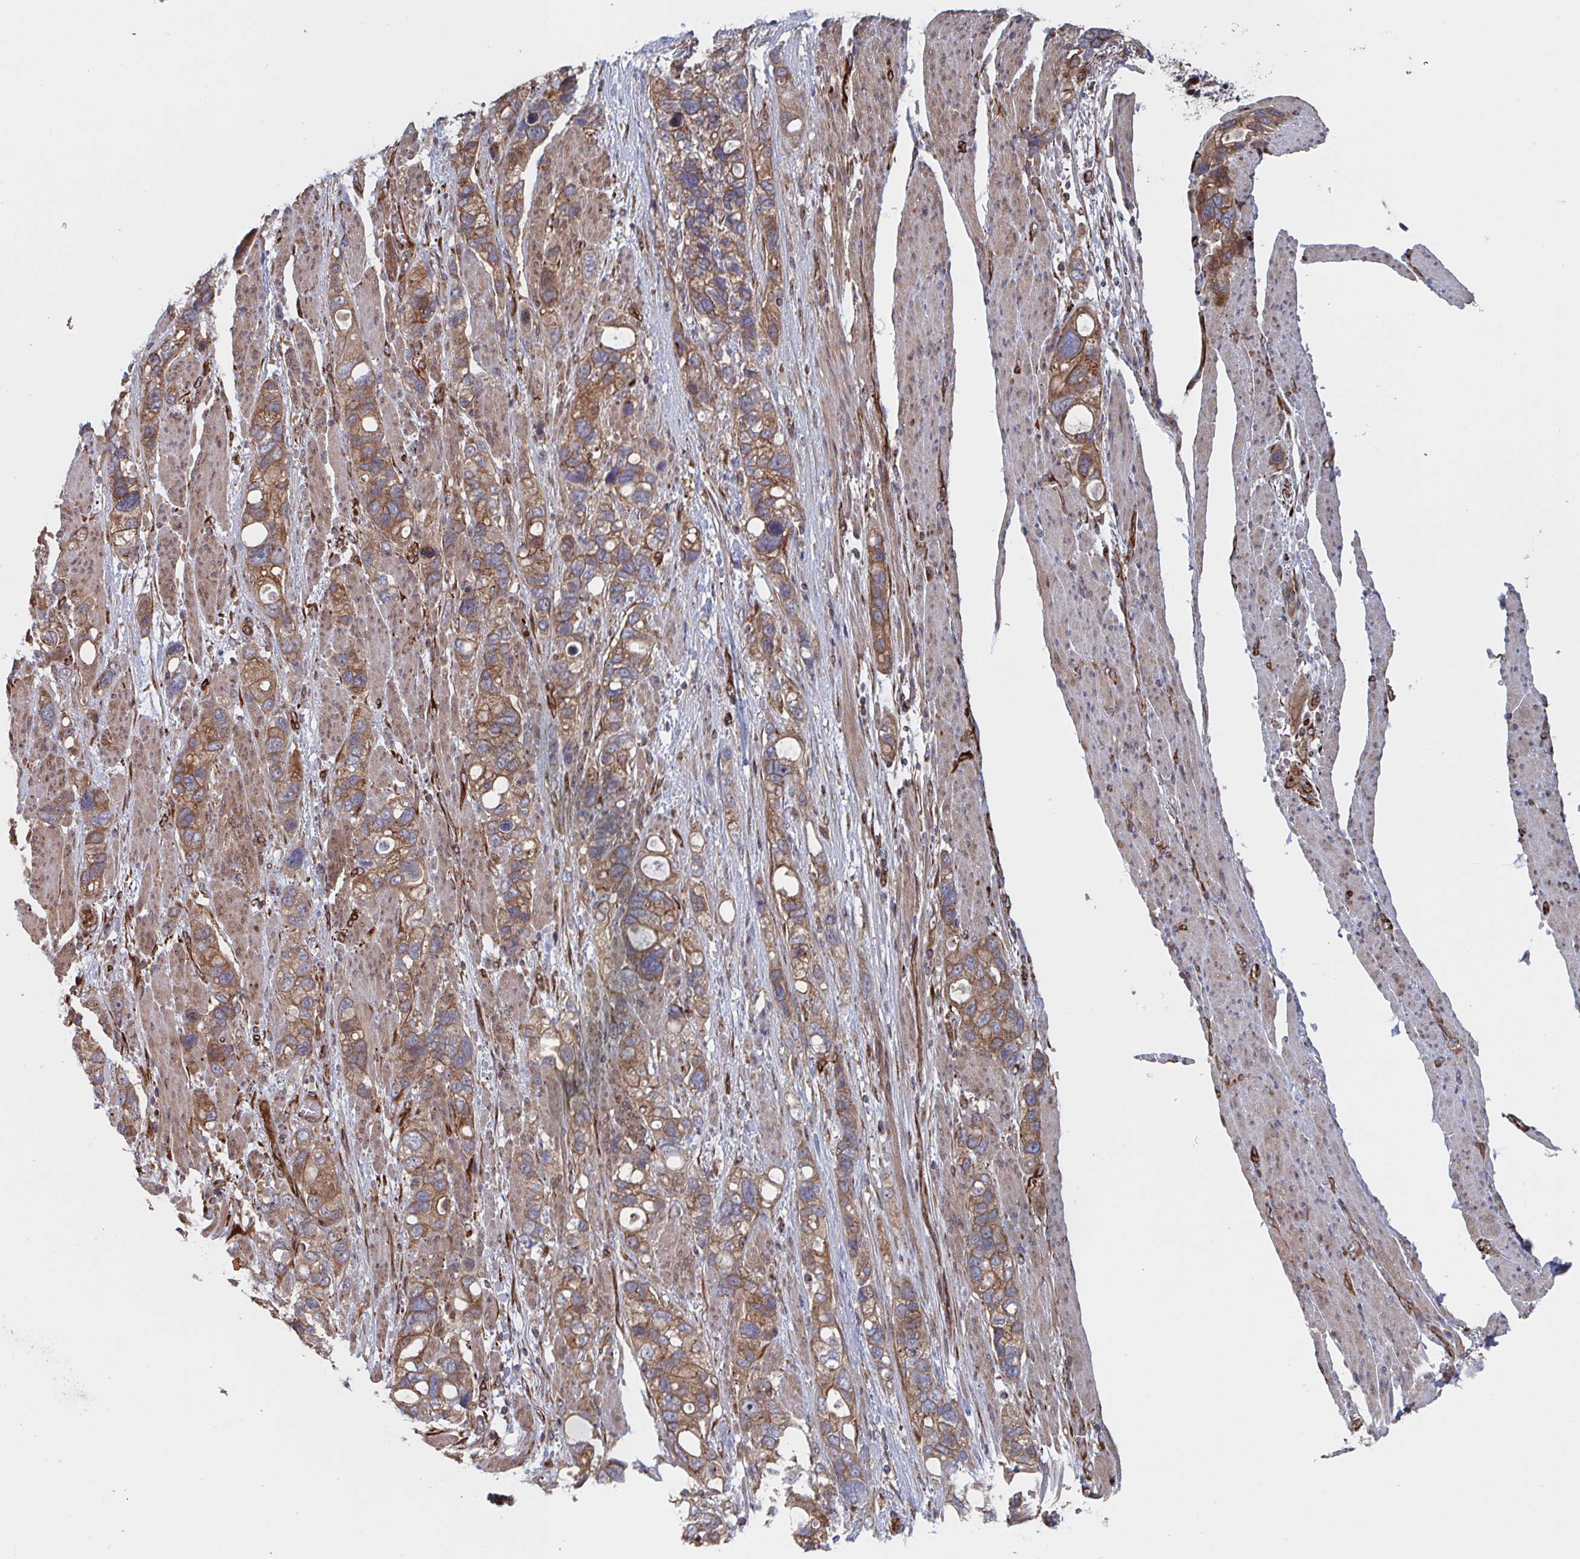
{"staining": {"intensity": "moderate", "quantity": ">75%", "location": "cytoplasmic/membranous"}, "tissue": "stomach cancer", "cell_type": "Tumor cells", "image_type": "cancer", "snomed": [{"axis": "morphology", "description": "Adenocarcinoma, NOS"}, {"axis": "topography", "description": "Stomach, upper"}], "caption": "Immunohistochemistry (IHC) histopathology image of neoplastic tissue: human stomach adenocarcinoma stained using IHC reveals medium levels of moderate protein expression localized specifically in the cytoplasmic/membranous of tumor cells, appearing as a cytoplasmic/membranous brown color.", "gene": "DVL3", "patient": {"sex": "female", "age": 81}}